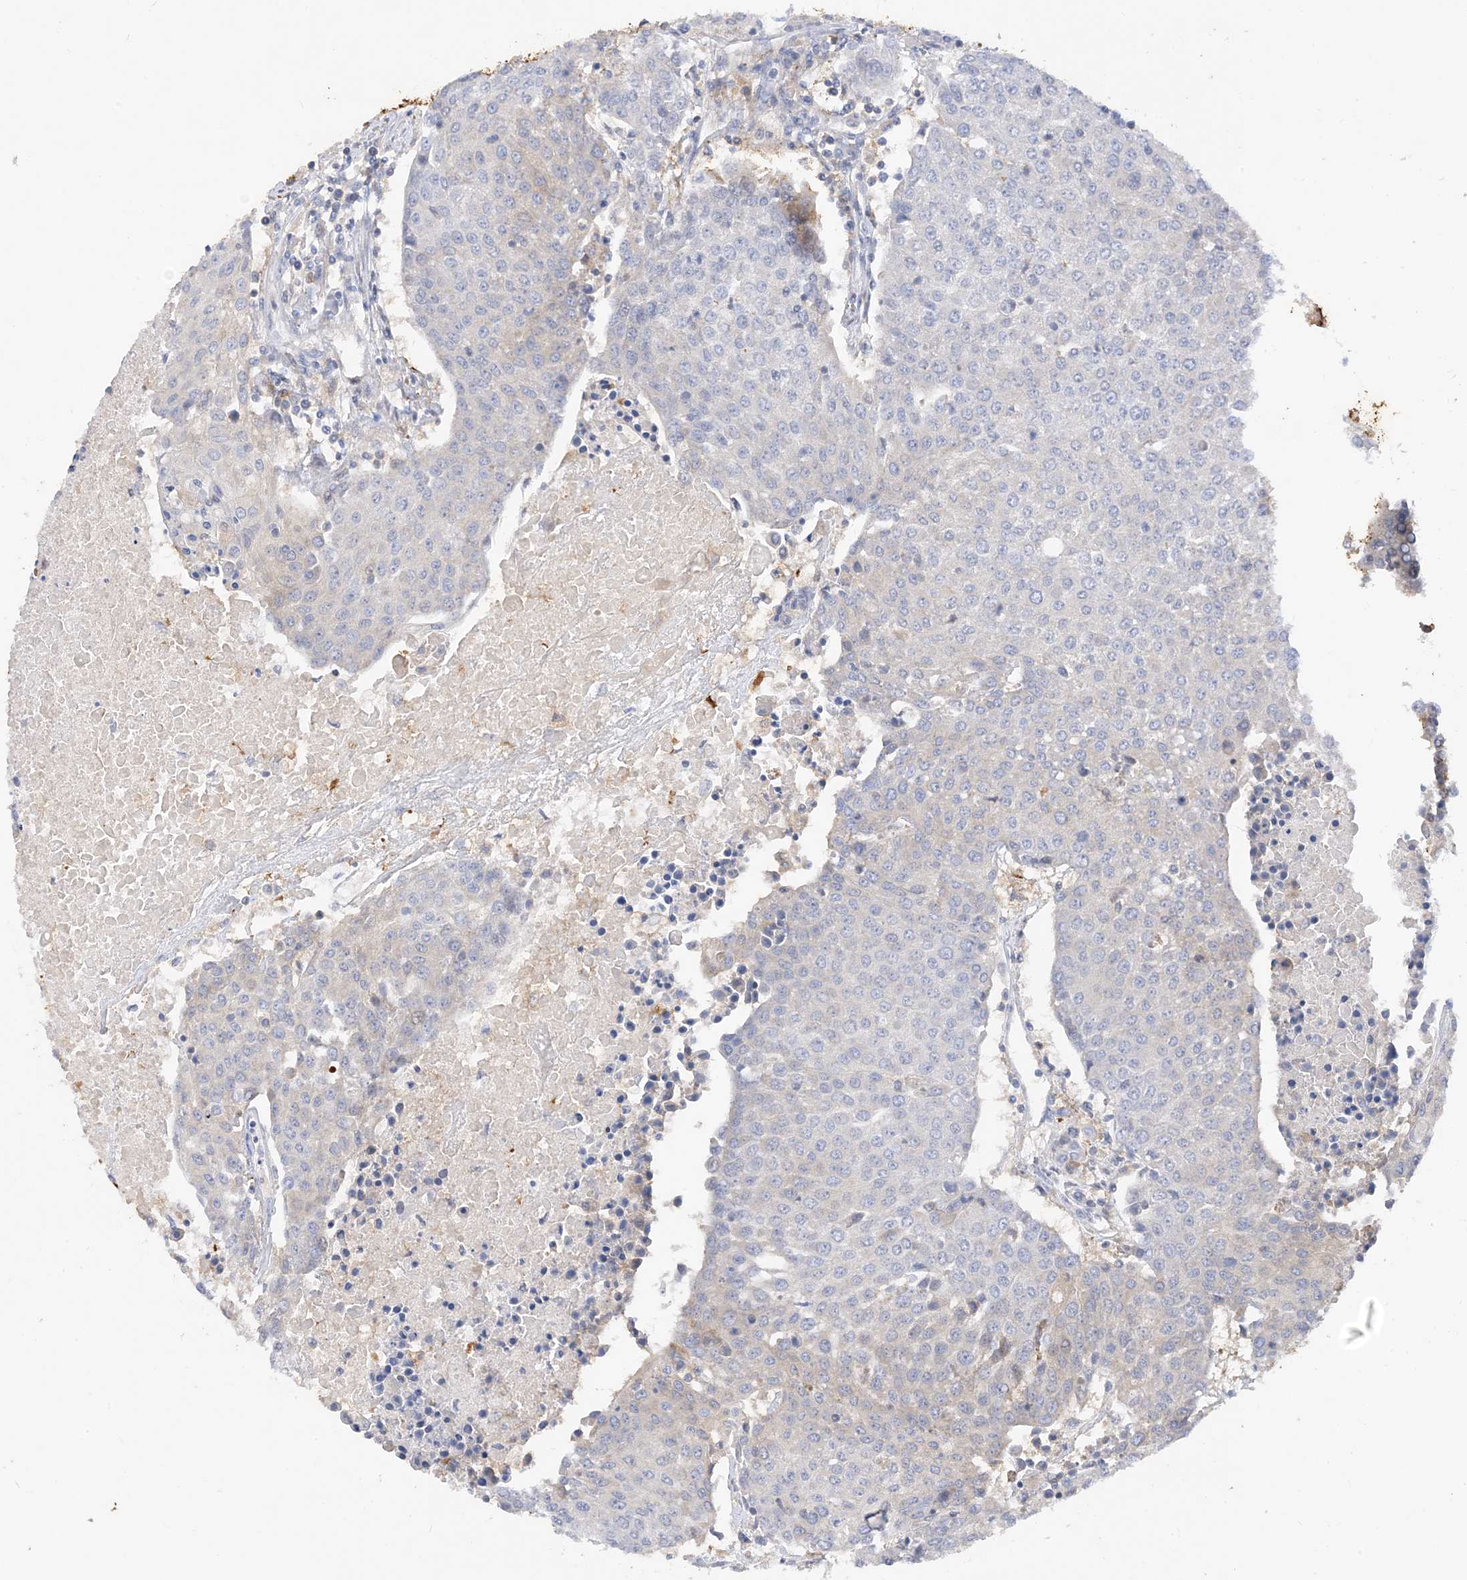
{"staining": {"intensity": "weak", "quantity": "<25%", "location": "cytoplasmic/membranous"}, "tissue": "urothelial cancer", "cell_type": "Tumor cells", "image_type": "cancer", "snomed": [{"axis": "morphology", "description": "Urothelial carcinoma, High grade"}, {"axis": "topography", "description": "Urinary bladder"}], "caption": "A histopathology image of human urothelial cancer is negative for staining in tumor cells.", "gene": "ARV1", "patient": {"sex": "female", "age": 85}}